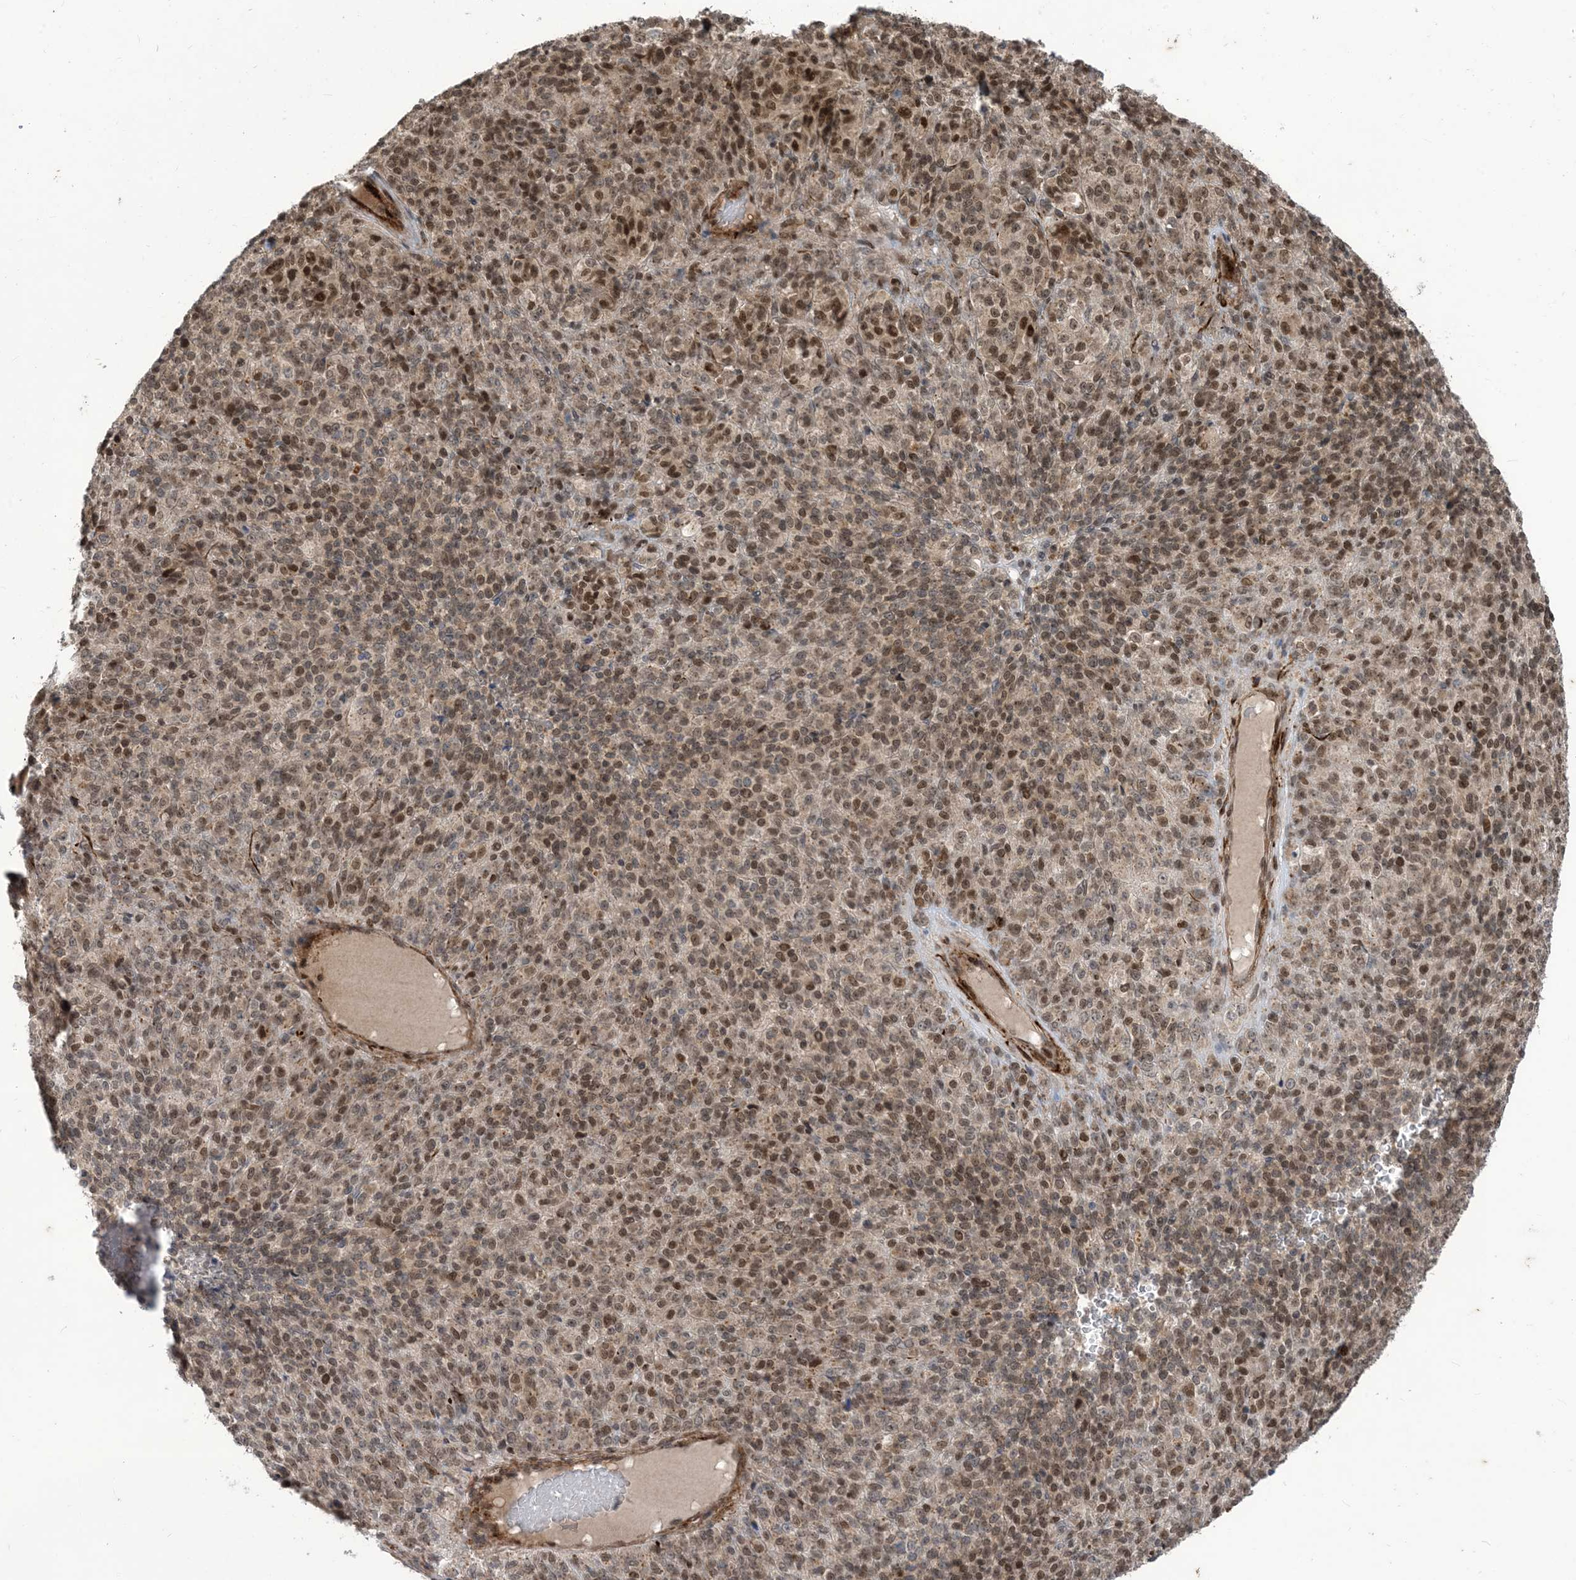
{"staining": {"intensity": "moderate", "quantity": ">75%", "location": "nuclear"}, "tissue": "melanoma", "cell_type": "Tumor cells", "image_type": "cancer", "snomed": [{"axis": "morphology", "description": "Malignant melanoma, Metastatic site"}, {"axis": "topography", "description": "Brain"}], "caption": "A micrograph showing moderate nuclear positivity in approximately >75% of tumor cells in malignant melanoma (metastatic site), as visualized by brown immunohistochemical staining.", "gene": "LAGE3", "patient": {"sex": "female", "age": 56}}